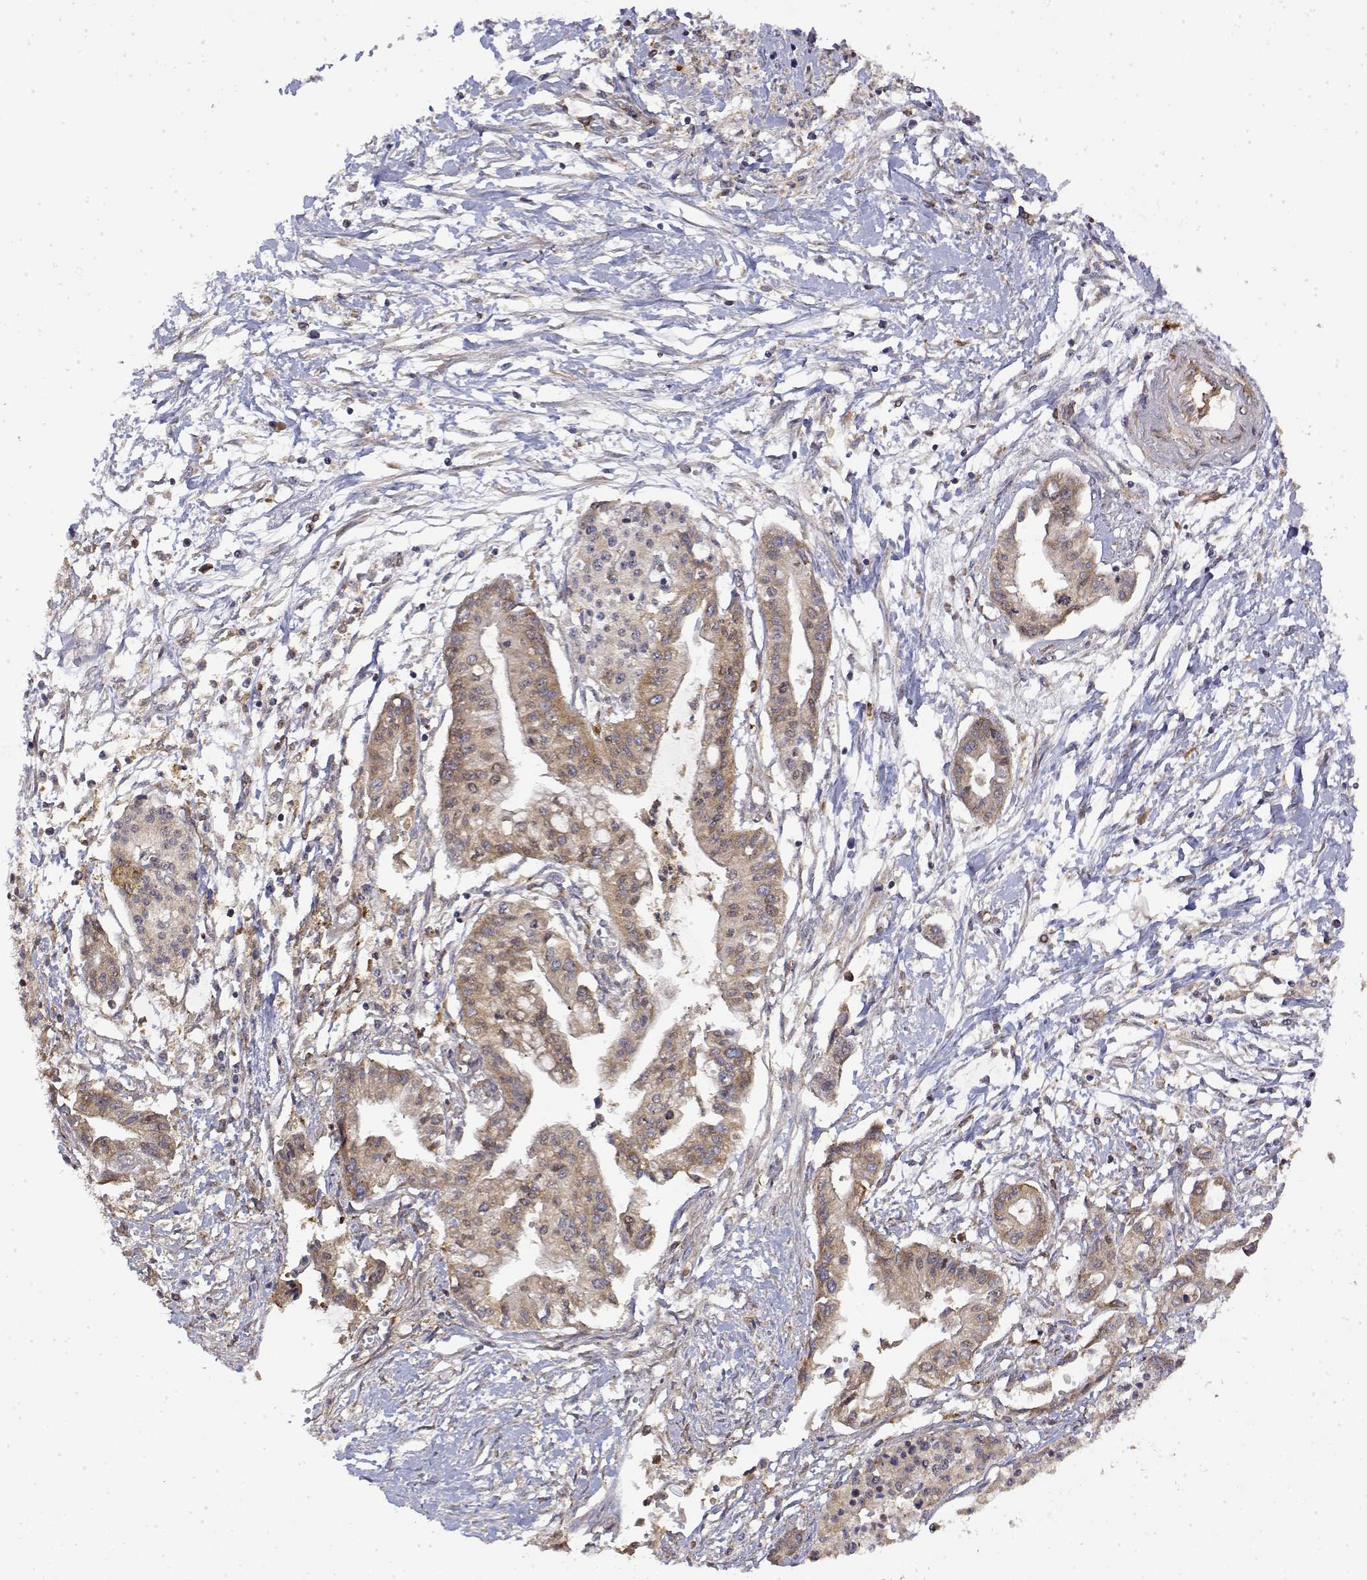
{"staining": {"intensity": "moderate", "quantity": ">75%", "location": "cytoplasmic/membranous"}, "tissue": "pancreatic cancer", "cell_type": "Tumor cells", "image_type": "cancer", "snomed": [{"axis": "morphology", "description": "Adenocarcinoma, NOS"}, {"axis": "topography", "description": "Pancreas"}], "caption": "This micrograph reveals adenocarcinoma (pancreatic) stained with immunohistochemistry (IHC) to label a protein in brown. The cytoplasmic/membranous of tumor cells show moderate positivity for the protein. Nuclei are counter-stained blue.", "gene": "PACSIN2", "patient": {"sex": "male", "age": 60}}